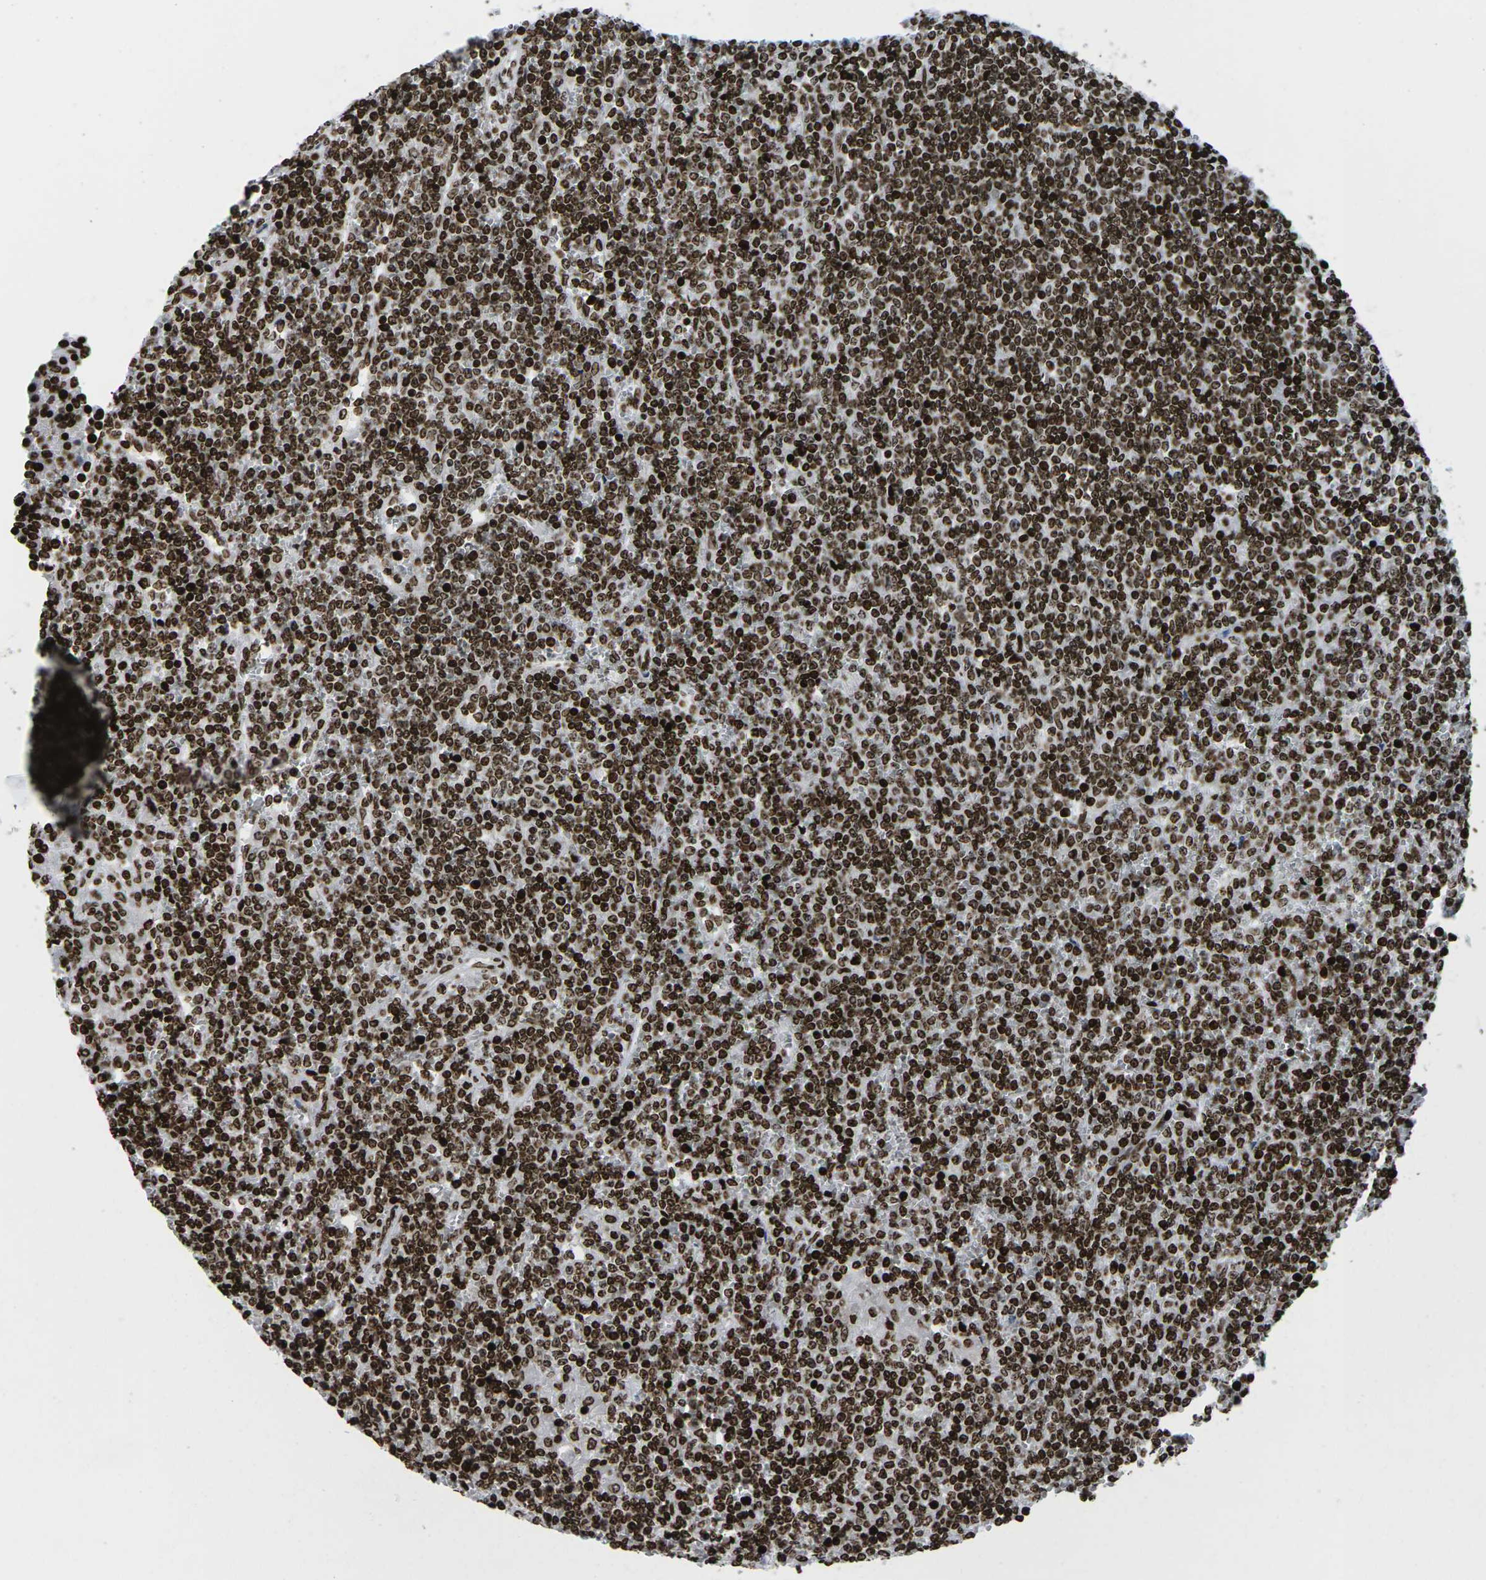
{"staining": {"intensity": "strong", "quantity": ">75%", "location": "nuclear"}, "tissue": "lymphoma", "cell_type": "Tumor cells", "image_type": "cancer", "snomed": [{"axis": "morphology", "description": "Malignant lymphoma, non-Hodgkin's type, Low grade"}, {"axis": "topography", "description": "Spleen"}], "caption": "Immunohistochemical staining of human lymphoma demonstrates high levels of strong nuclear staining in about >75% of tumor cells.", "gene": "H1-4", "patient": {"sex": "female", "age": 19}}